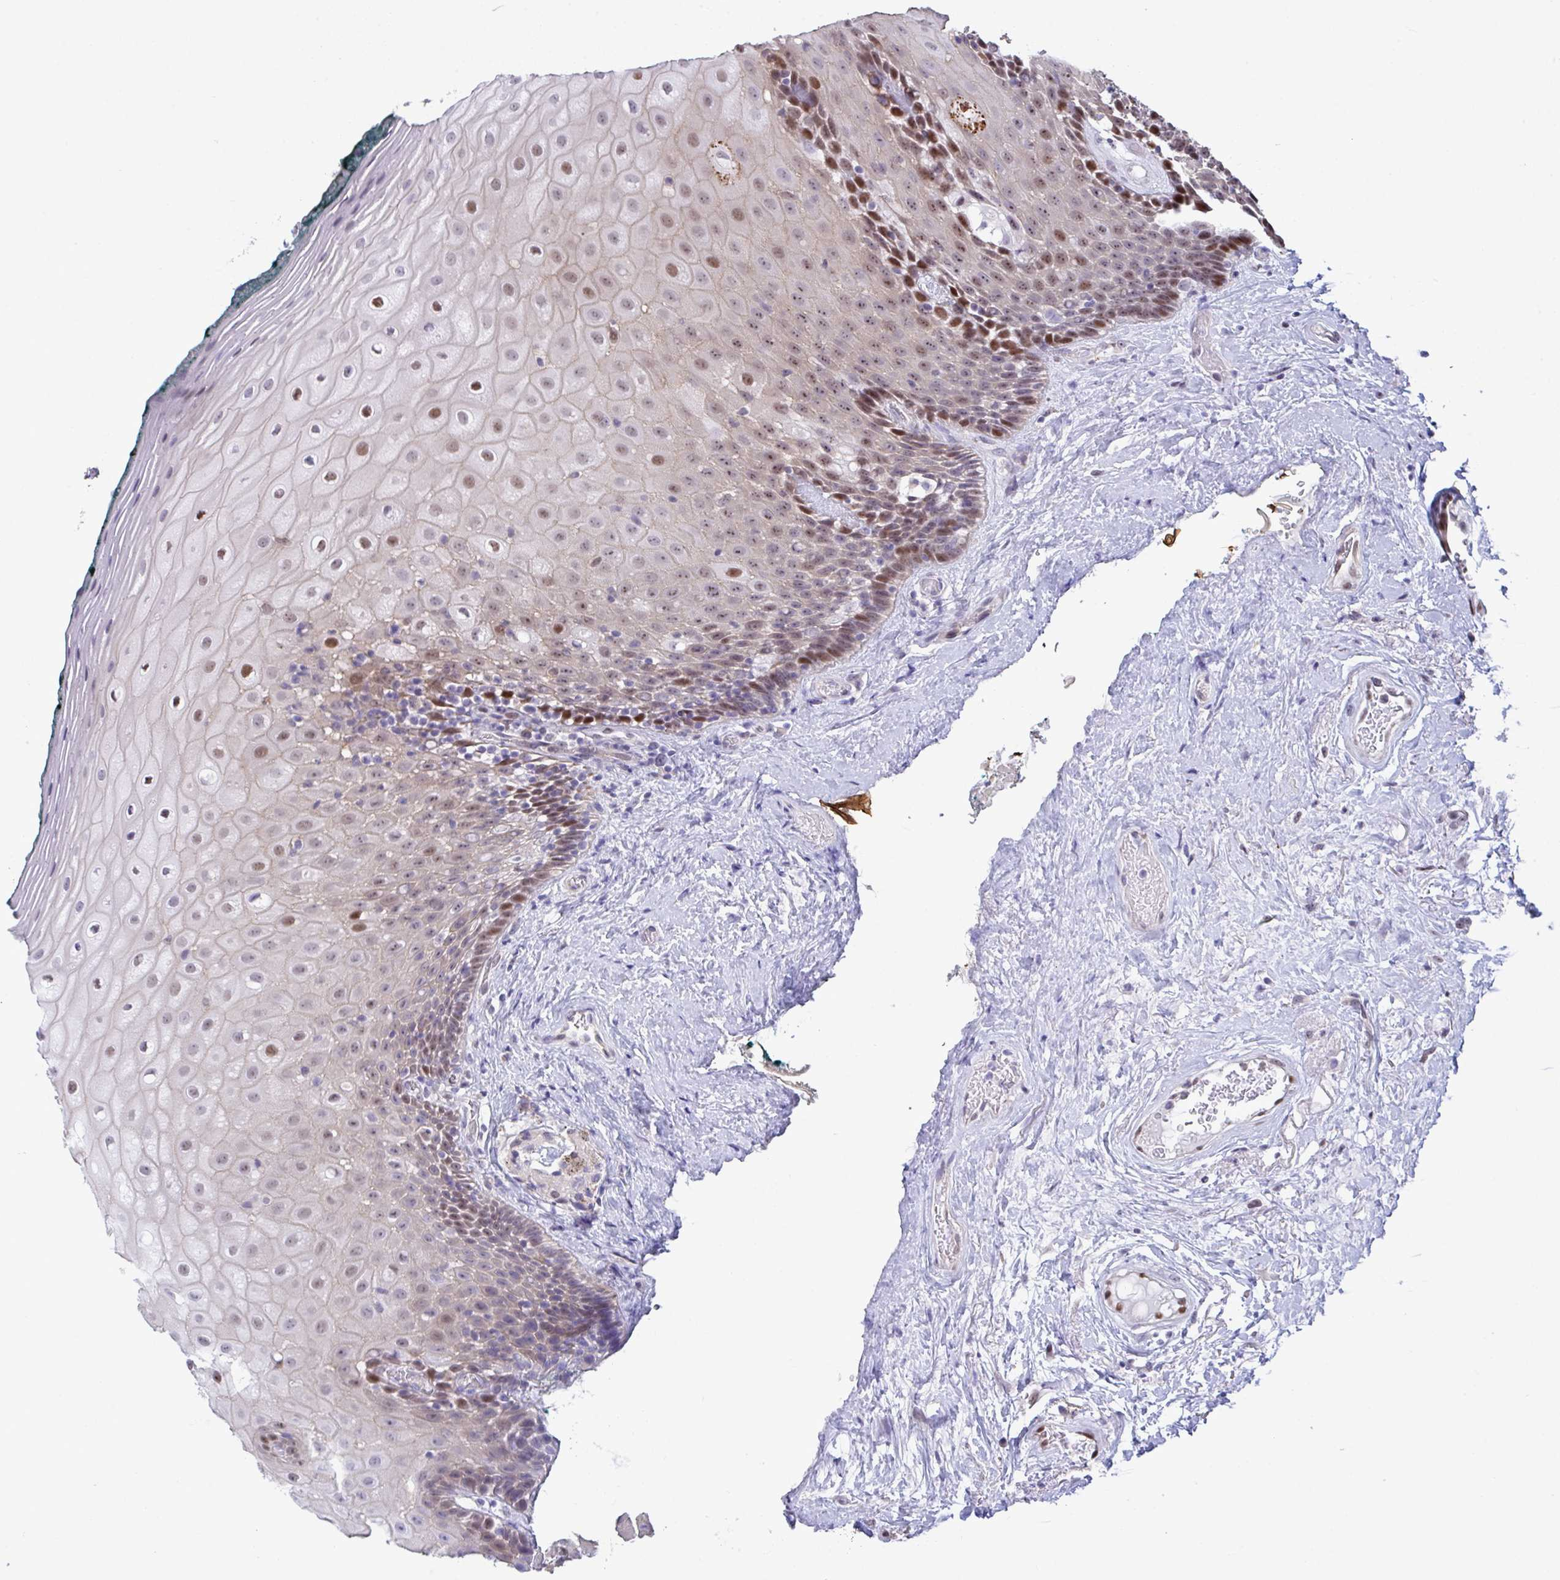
{"staining": {"intensity": "moderate", "quantity": "25%-75%", "location": "nuclear"}, "tissue": "oral mucosa", "cell_type": "Squamous epithelial cells", "image_type": "normal", "snomed": [{"axis": "morphology", "description": "Normal tissue, NOS"}, {"axis": "morphology", "description": "Squamous cell carcinoma, NOS"}, {"axis": "topography", "description": "Oral tissue"}, {"axis": "topography", "description": "Head-Neck"}], "caption": "Immunohistochemistry (IHC) image of unremarkable oral mucosa: human oral mucosa stained using immunohistochemistry (IHC) displays medium levels of moderate protein expression localized specifically in the nuclear of squamous epithelial cells, appearing as a nuclear brown color.", "gene": "PELI1", "patient": {"sex": "male", "age": 64}}